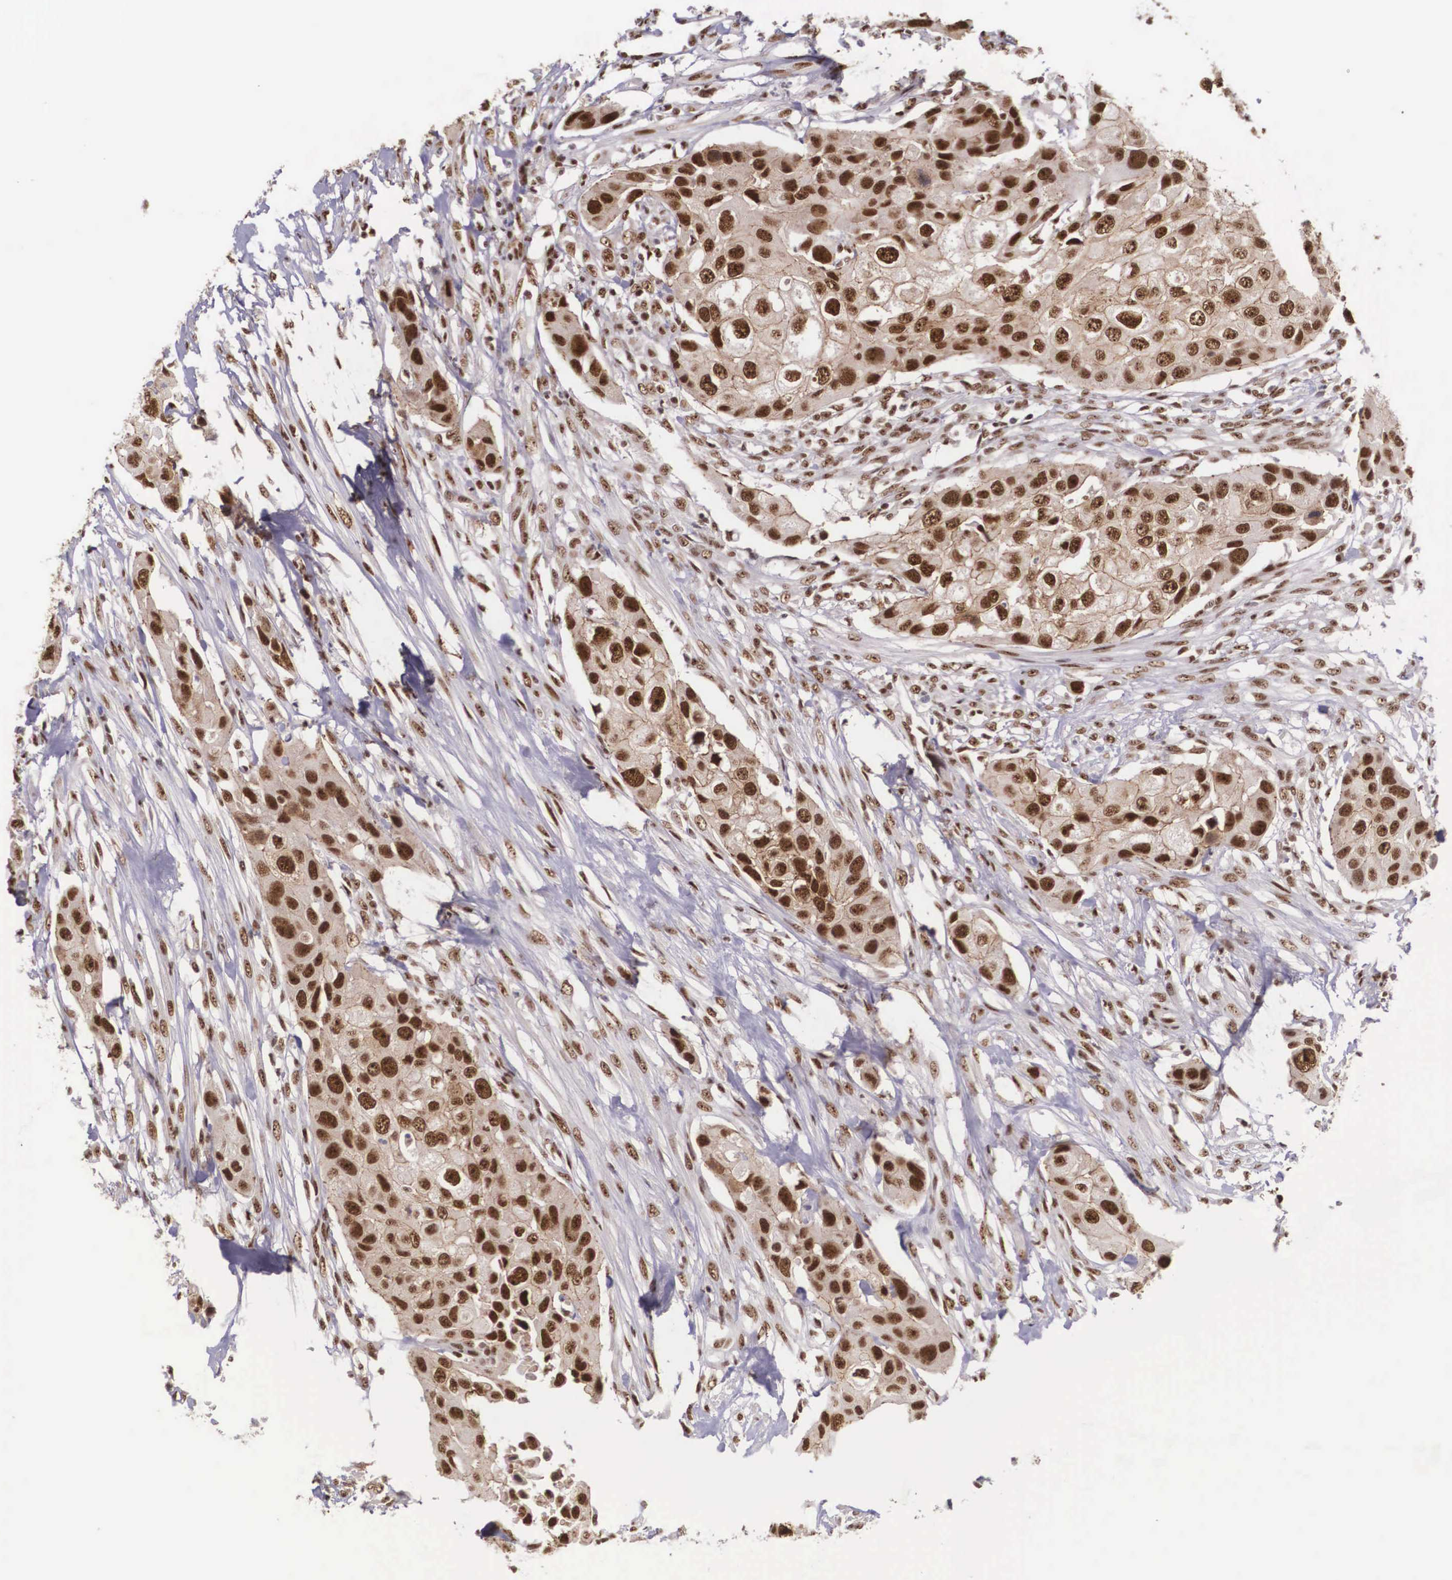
{"staining": {"intensity": "strong", "quantity": ">75%", "location": "cytoplasmic/membranous,nuclear"}, "tissue": "urothelial cancer", "cell_type": "Tumor cells", "image_type": "cancer", "snomed": [{"axis": "morphology", "description": "Urothelial carcinoma, High grade"}, {"axis": "topography", "description": "Urinary bladder"}], "caption": "This histopathology image reveals IHC staining of urothelial carcinoma (high-grade), with high strong cytoplasmic/membranous and nuclear positivity in approximately >75% of tumor cells.", "gene": "POLR2F", "patient": {"sex": "male", "age": 55}}